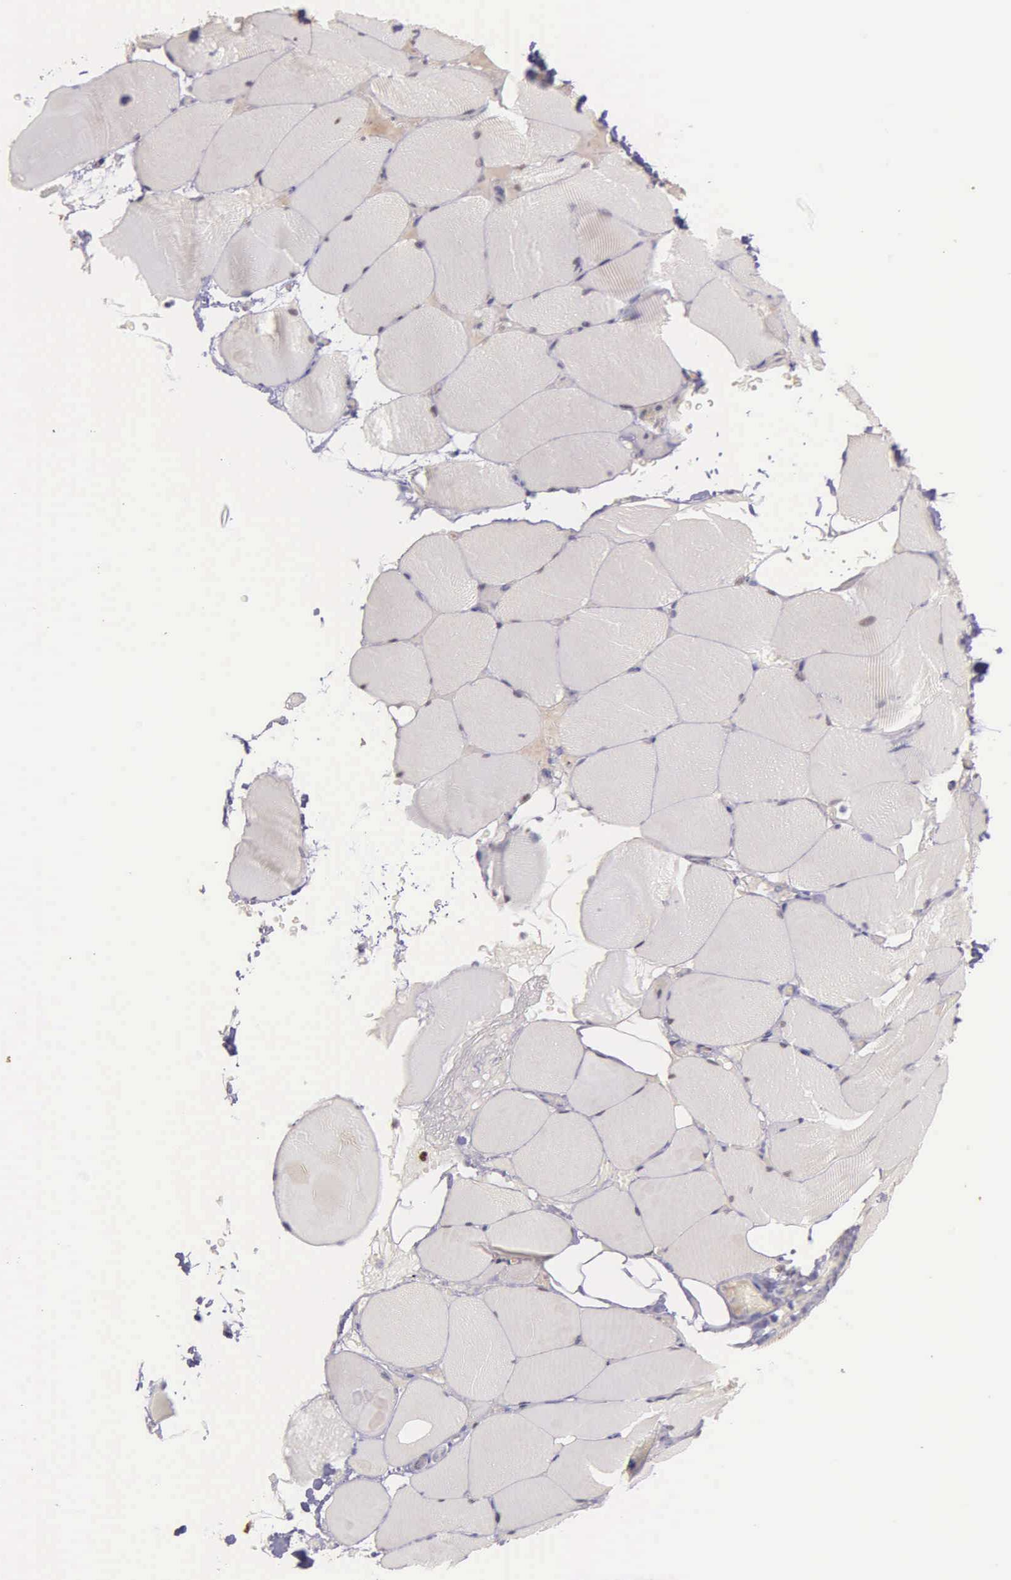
{"staining": {"intensity": "negative", "quantity": "none", "location": "none"}, "tissue": "skeletal muscle", "cell_type": "Myocytes", "image_type": "normal", "snomed": [{"axis": "morphology", "description": "Normal tissue, NOS"}, {"axis": "topography", "description": "Skeletal muscle"}, {"axis": "topography", "description": "Parathyroid gland"}], "caption": "Immunohistochemistry photomicrograph of unremarkable skeletal muscle stained for a protein (brown), which reveals no positivity in myocytes.", "gene": "MCM5", "patient": {"sex": "female", "age": 37}}